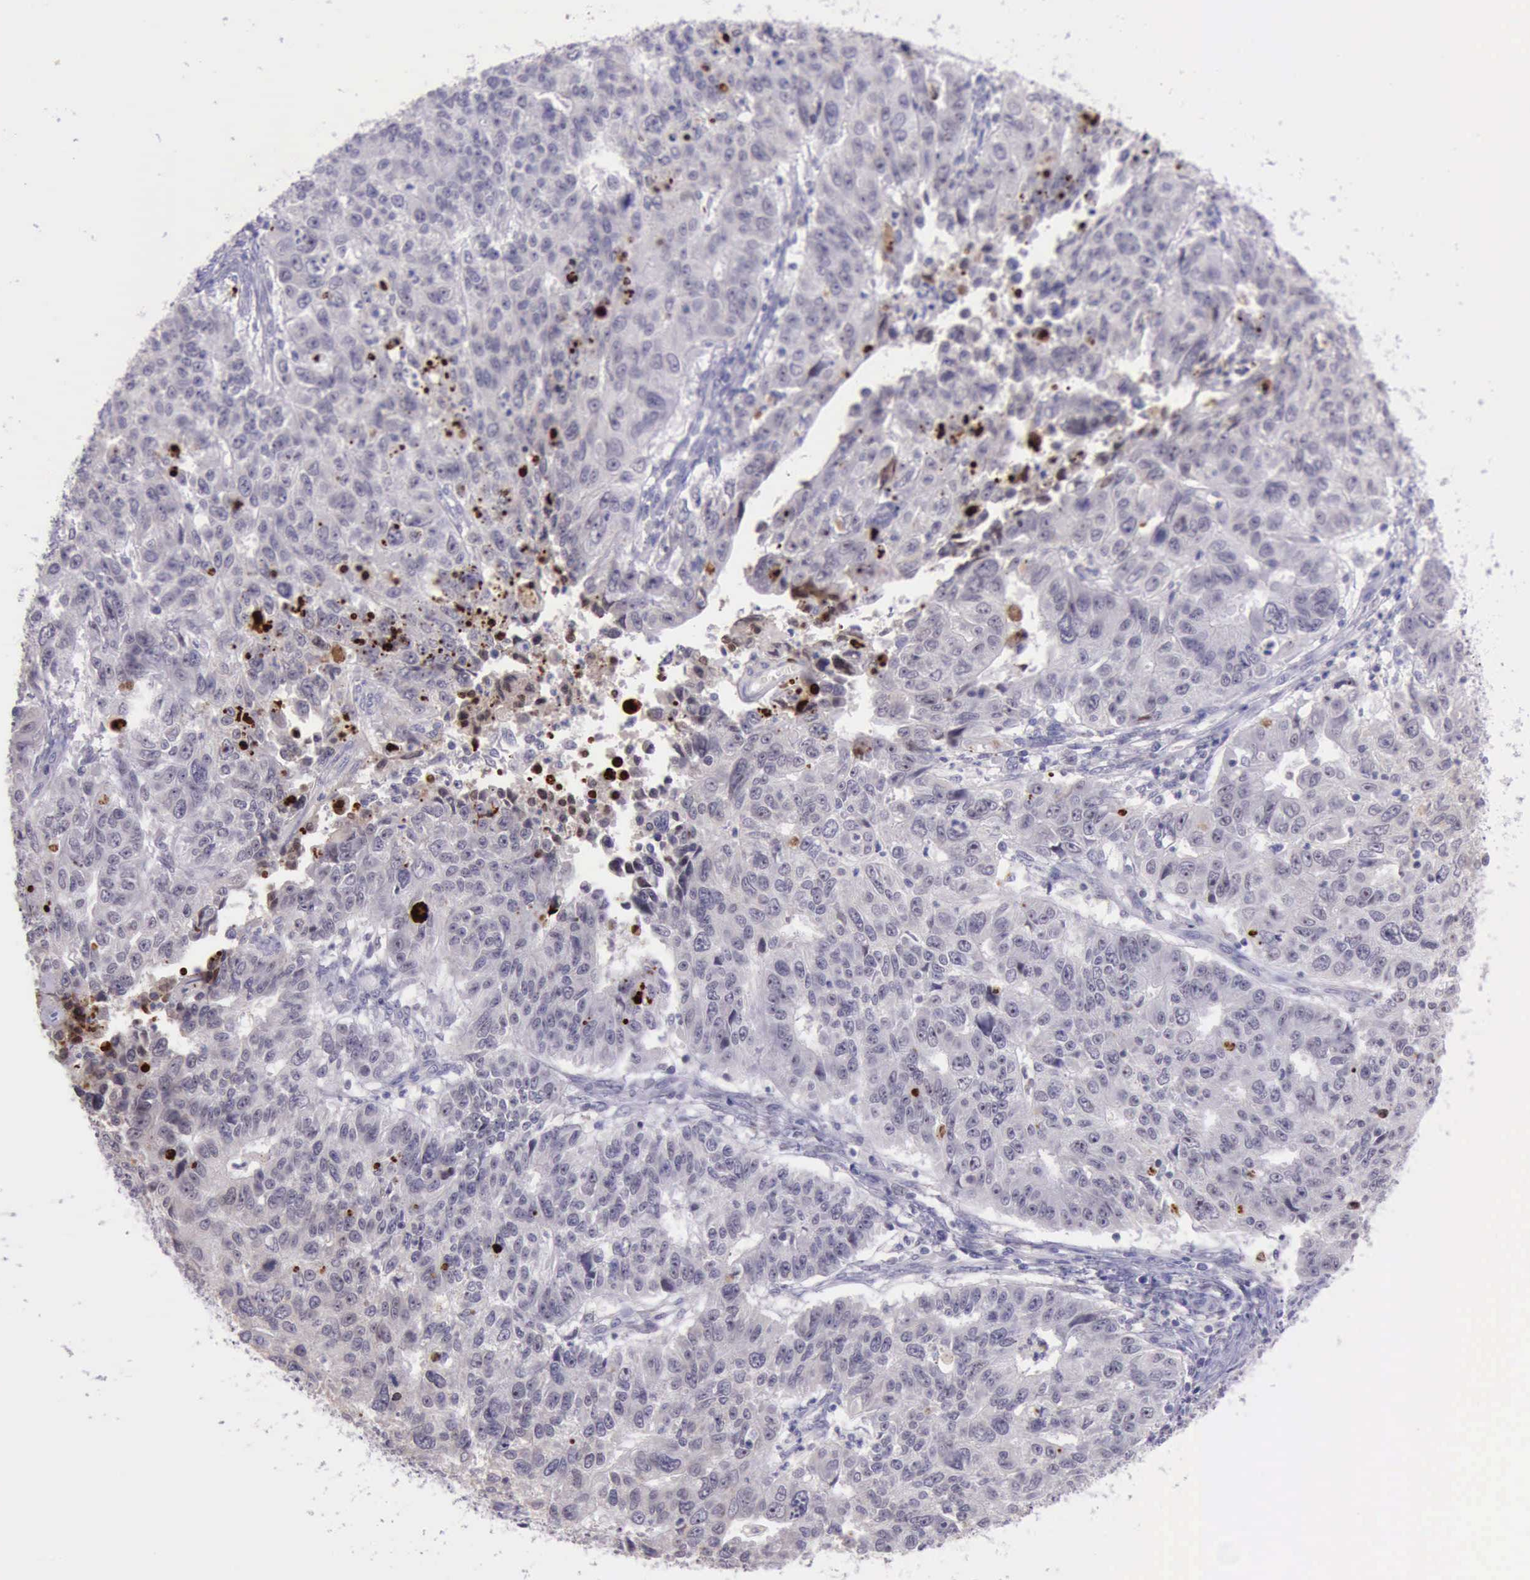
{"staining": {"intensity": "strong", "quantity": "<25%", "location": "nuclear"}, "tissue": "endometrial cancer", "cell_type": "Tumor cells", "image_type": "cancer", "snomed": [{"axis": "morphology", "description": "Adenocarcinoma, NOS"}, {"axis": "topography", "description": "Endometrium"}], "caption": "This is an image of immunohistochemistry staining of endometrial adenocarcinoma, which shows strong positivity in the nuclear of tumor cells.", "gene": "PARP1", "patient": {"sex": "female", "age": 42}}